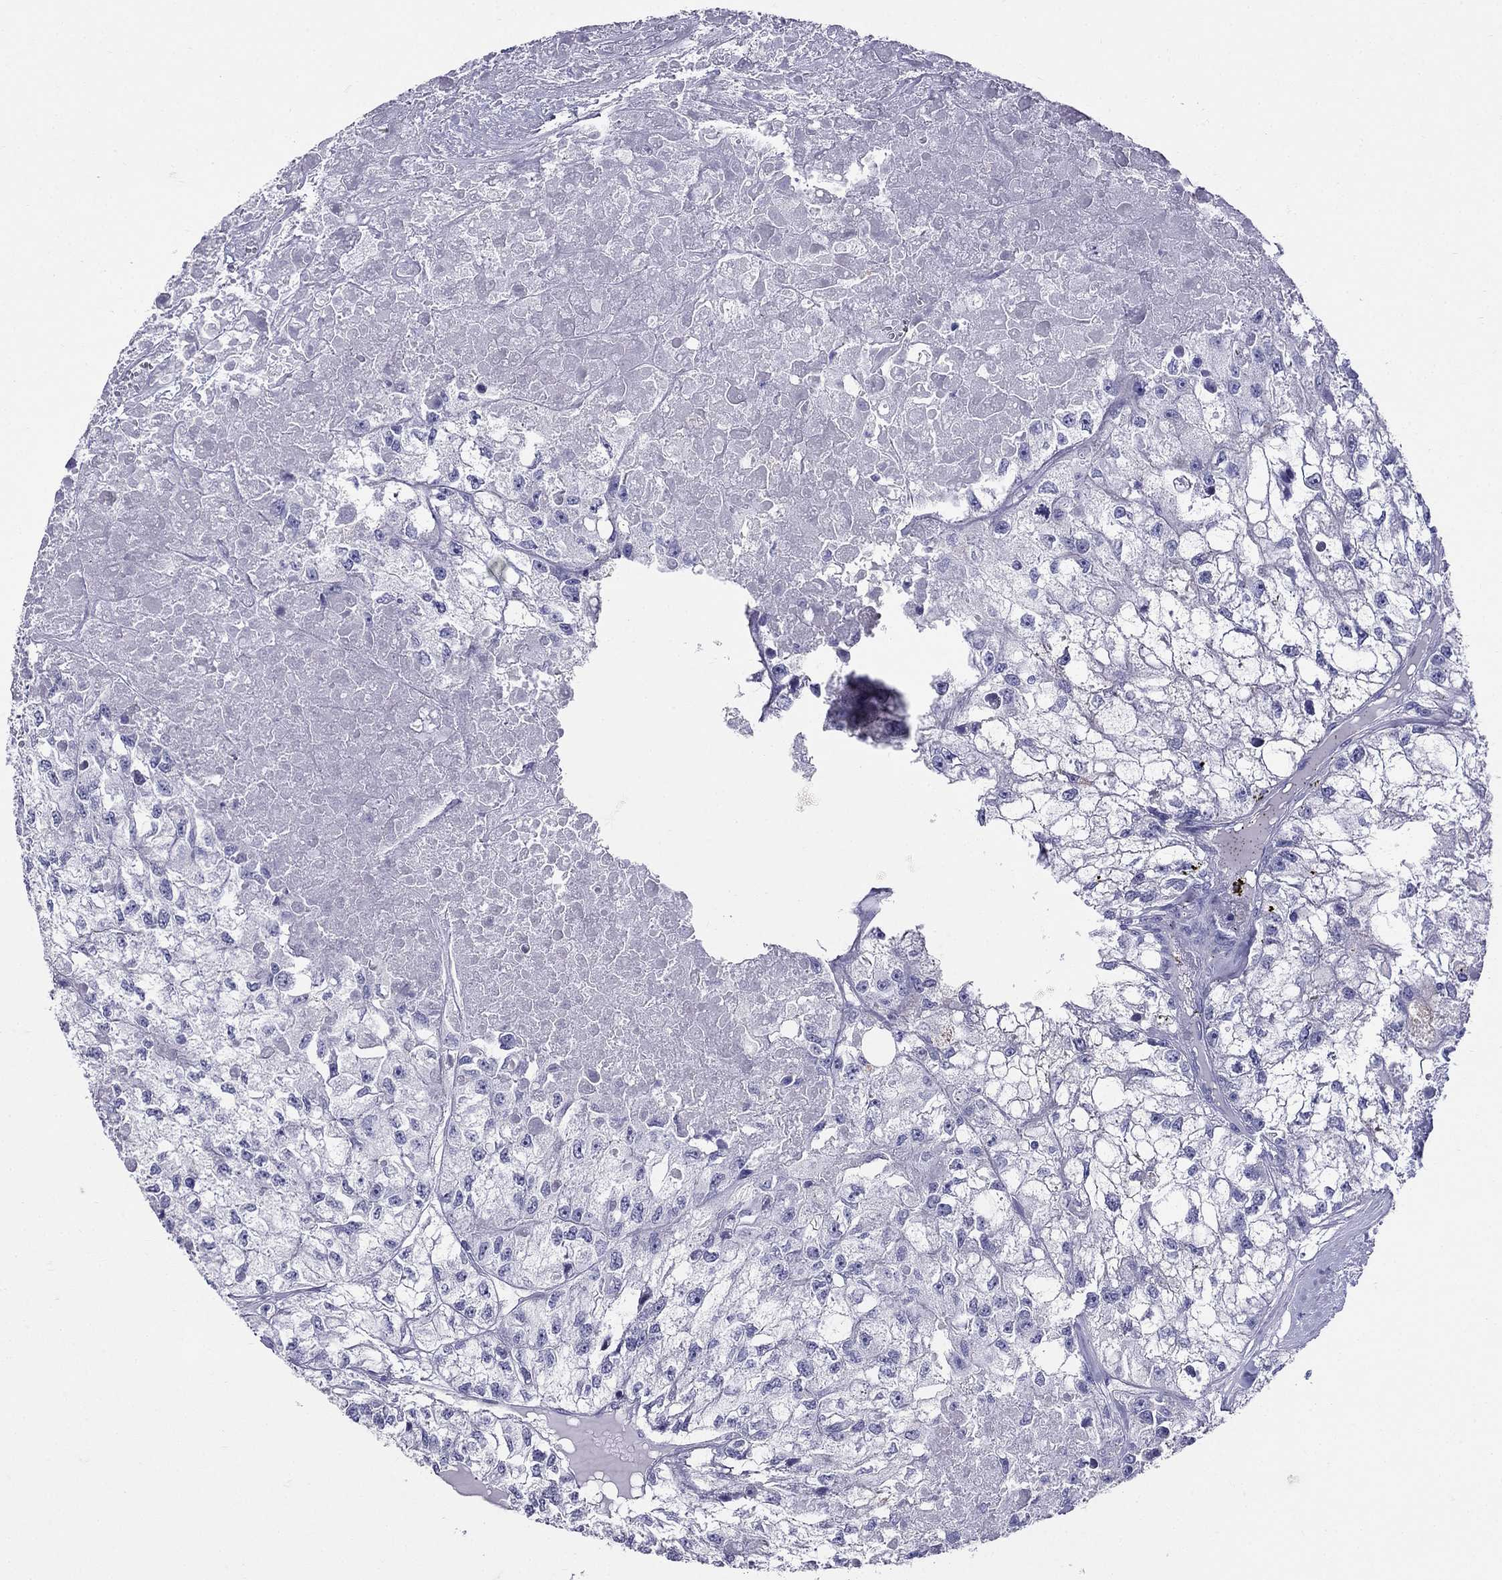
{"staining": {"intensity": "negative", "quantity": "none", "location": "none"}, "tissue": "renal cancer", "cell_type": "Tumor cells", "image_type": "cancer", "snomed": [{"axis": "morphology", "description": "Adenocarcinoma, NOS"}, {"axis": "topography", "description": "Kidney"}], "caption": "IHC image of neoplastic tissue: human renal cancer stained with DAB exhibits no significant protein staining in tumor cells.", "gene": "PPP1R36", "patient": {"sex": "male", "age": 56}}